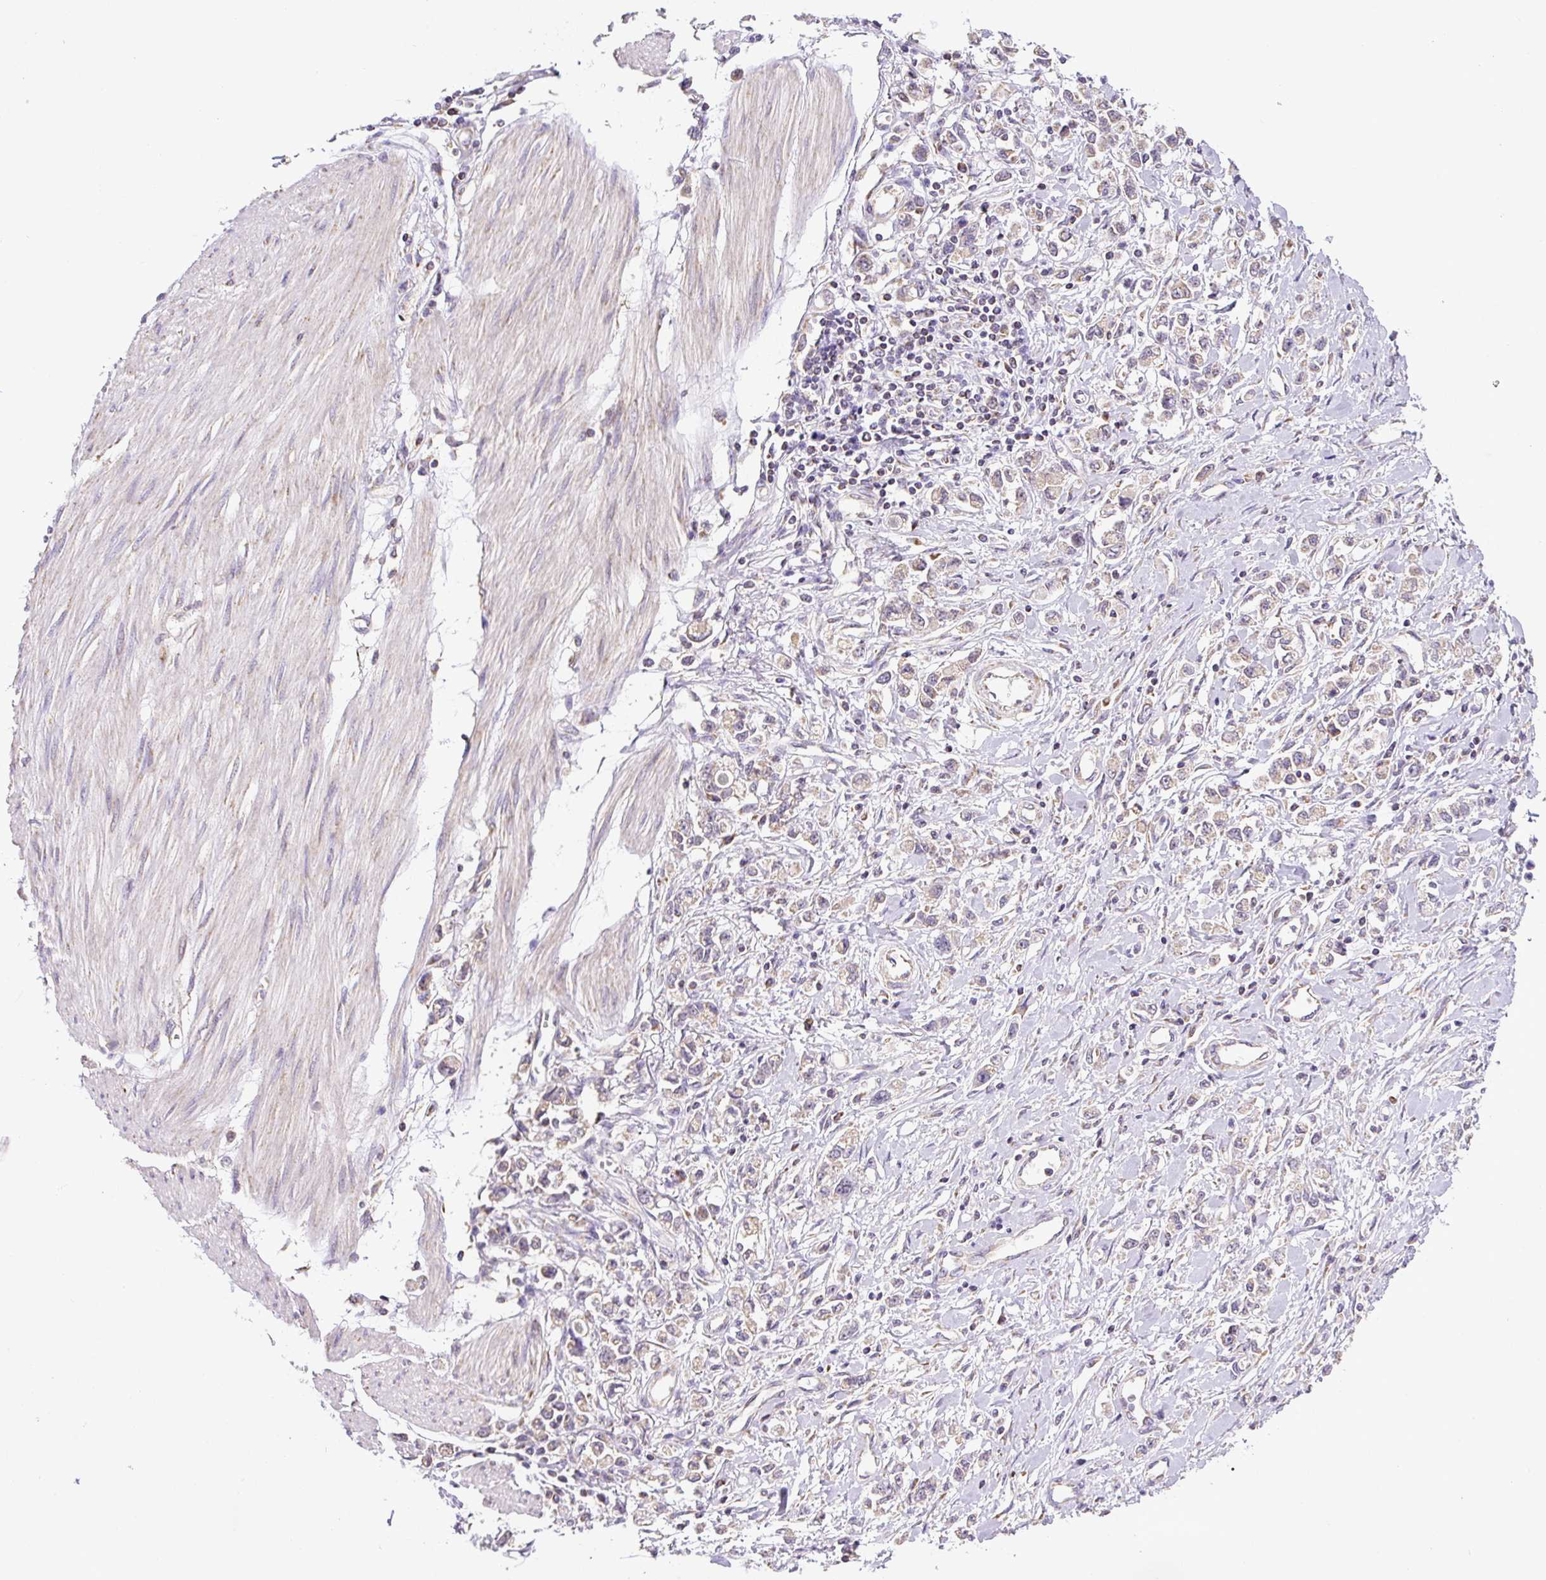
{"staining": {"intensity": "weak", "quantity": ">75%", "location": "cytoplasmic/membranous"}, "tissue": "stomach cancer", "cell_type": "Tumor cells", "image_type": "cancer", "snomed": [{"axis": "morphology", "description": "Adenocarcinoma, NOS"}, {"axis": "topography", "description": "Stomach"}], "caption": "High-magnification brightfield microscopy of stomach cancer stained with DAB (brown) and counterstained with hematoxylin (blue). tumor cells exhibit weak cytoplasmic/membranous expression is identified in about>75% of cells.", "gene": "MFSD9", "patient": {"sex": "female", "age": 76}}